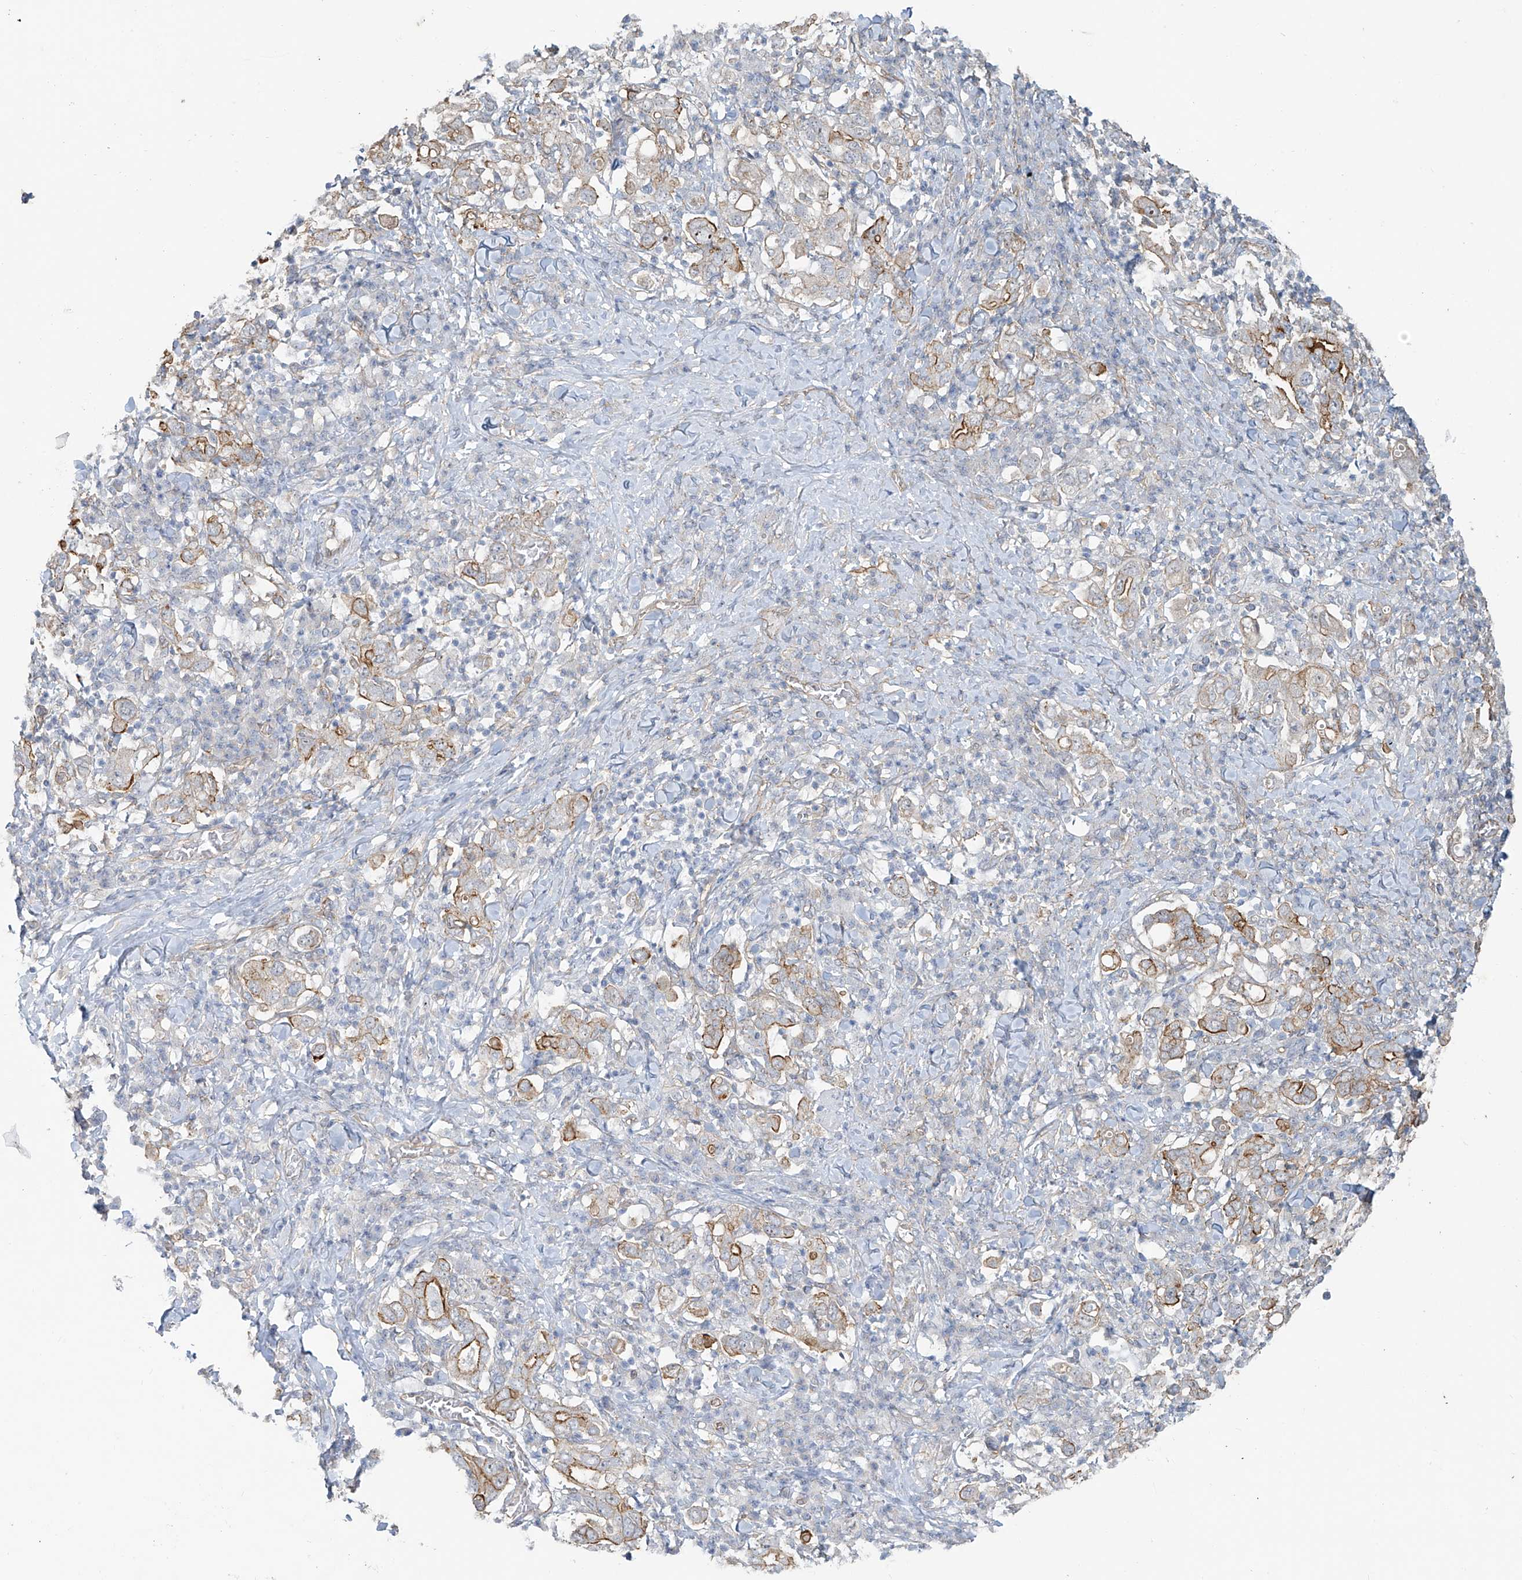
{"staining": {"intensity": "moderate", "quantity": "25%-75%", "location": "cytoplasmic/membranous"}, "tissue": "stomach cancer", "cell_type": "Tumor cells", "image_type": "cancer", "snomed": [{"axis": "morphology", "description": "Adenocarcinoma, NOS"}, {"axis": "topography", "description": "Stomach, upper"}], "caption": "A brown stain highlights moderate cytoplasmic/membranous expression of a protein in human stomach adenocarcinoma tumor cells. (Stains: DAB in brown, nuclei in blue, Microscopy: brightfield microscopy at high magnification).", "gene": "TUBE1", "patient": {"sex": "male", "age": 62}}